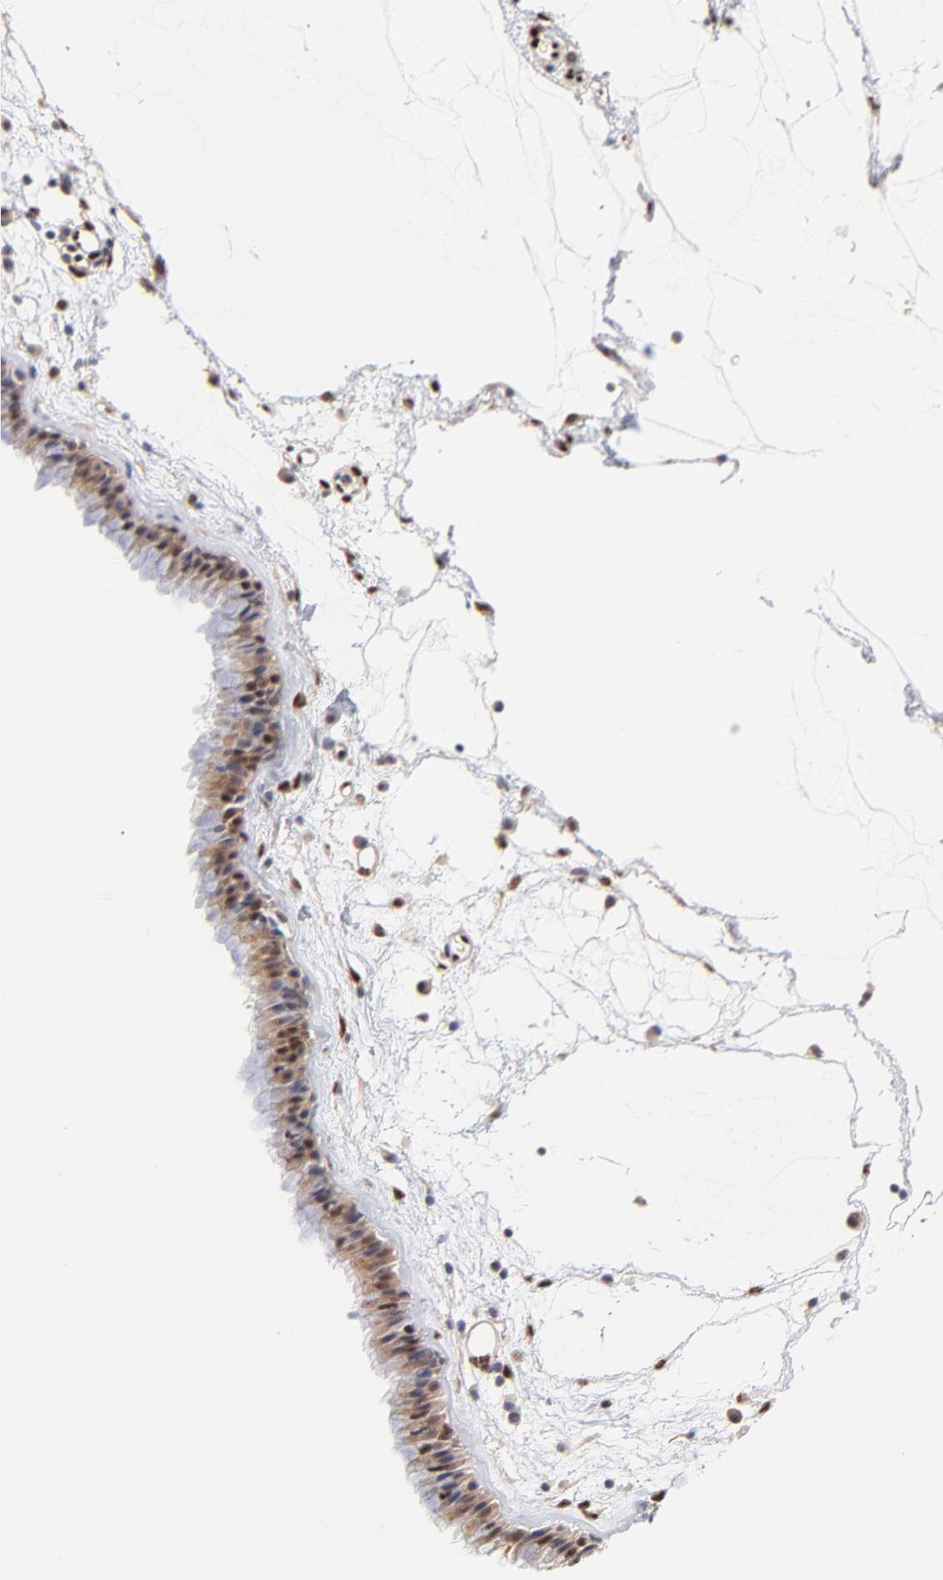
{"staining": {"intensity": "moderate", "quantity": ">75%", "location": "cytoplasmic/membranous,nuclear"}, "tissue": "nasopharynx", "cell_type": "Respiratory epithelial cells", "image_type": "normal", "snomed": [{"axis": "morphology", "description": "Normal tissue, NOS"}, {"axis": "morphology", "description": "Inflammation, NOS"}, {"axis": "topography", "description": "Nasopharynx"}], "caption": "About >75% of respiratory epithelial cells in unremarkable human nasopharynx show moderate cytoplasmic/membranous,nuclear protein expression as visualized by brown immunohistochemical staining.", "gene": "STAT3", "patient": {"sex": "male", "age": 48}}